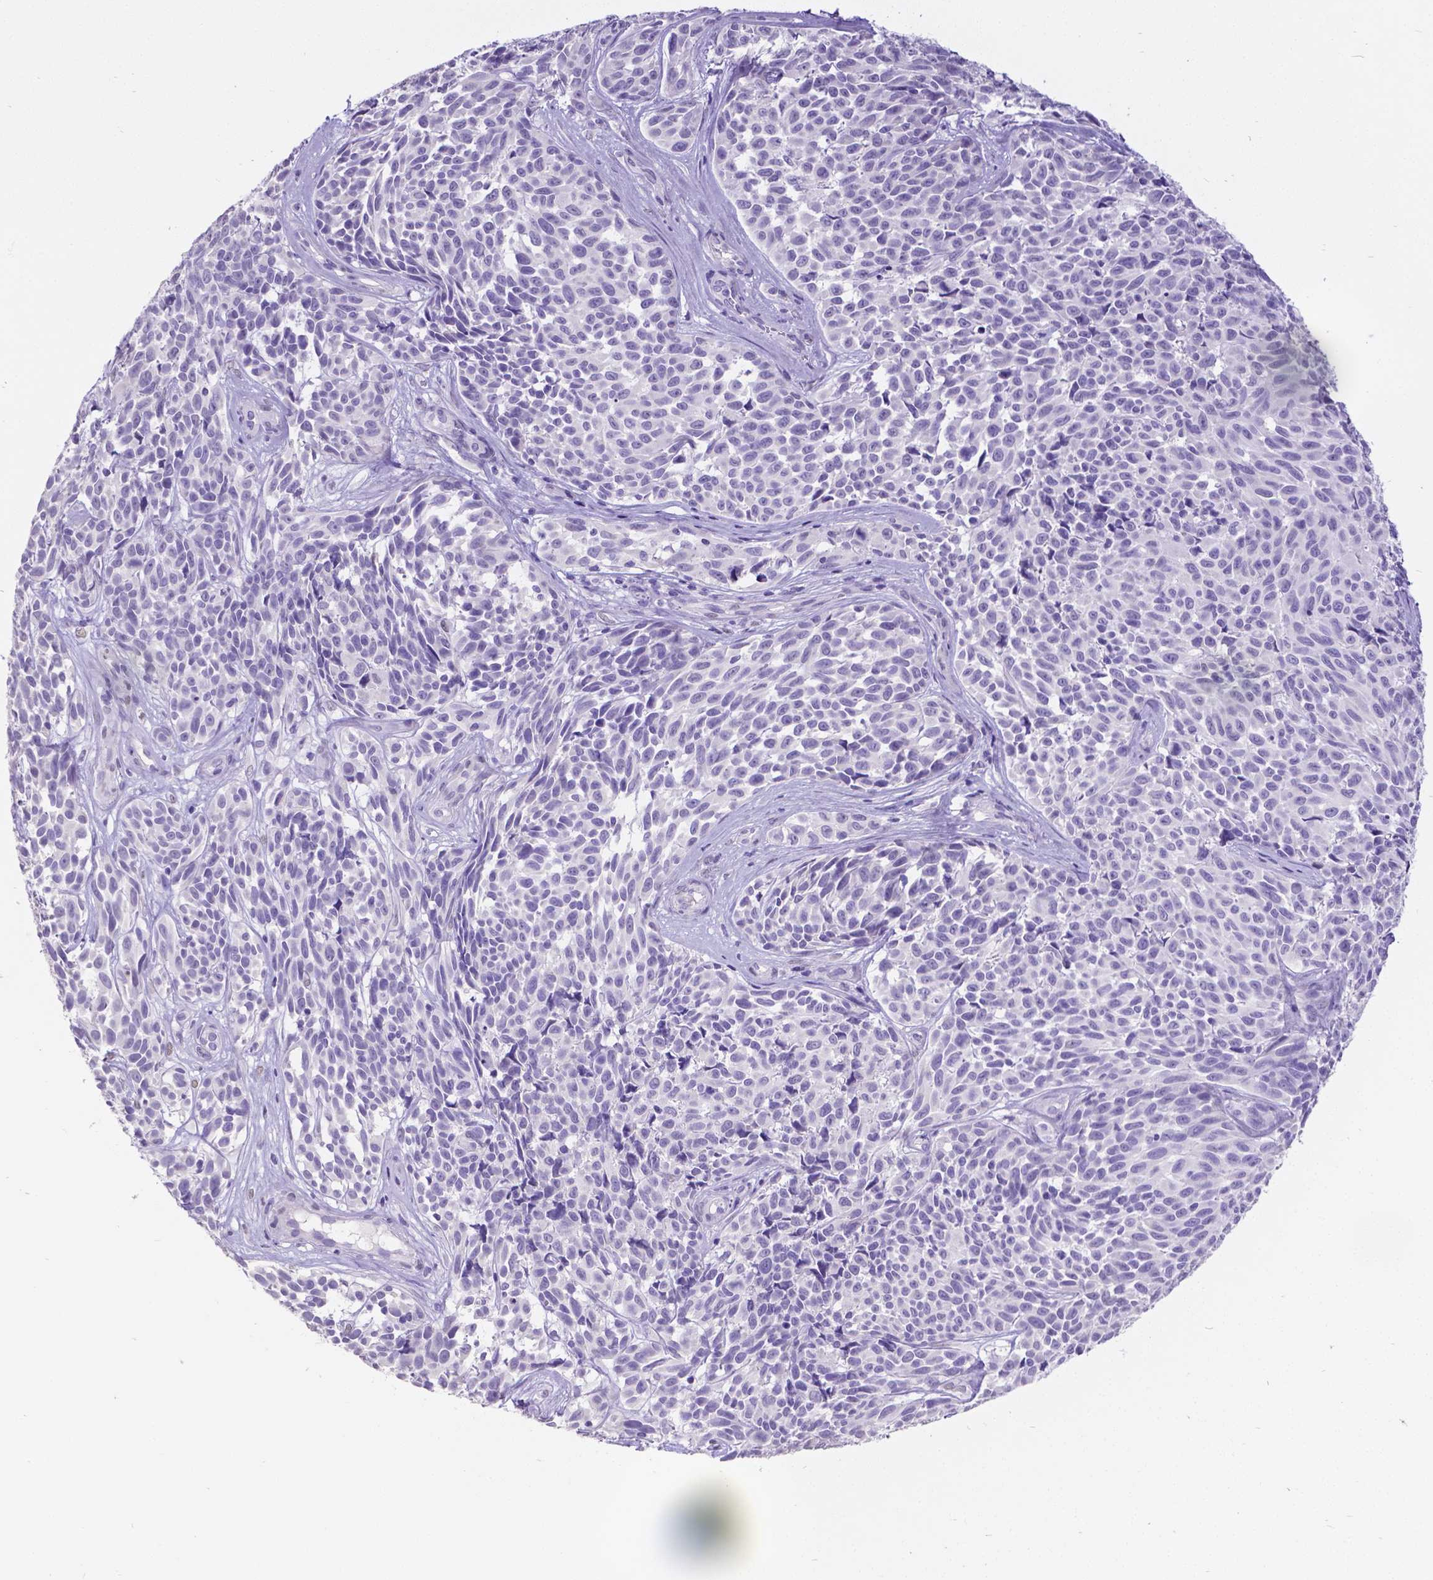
{"staining": {"intensity": "negative", "quantity": "none", "location": "none"}, "tissue": "melanoma", "cell_type": "Tumor cells", "image_type": "cancer", "snomed": [{"axis": "morphology", "description": "Malignant melanoma, NOS"}, {"axis": "topography", "description": "Skin"}], "caption": "Immunohistochemical staining of human melanoma exhibits no significant expression in tumor cells.", "gene": "SATB2", "patient": {"sex": "female", "age": 88}}